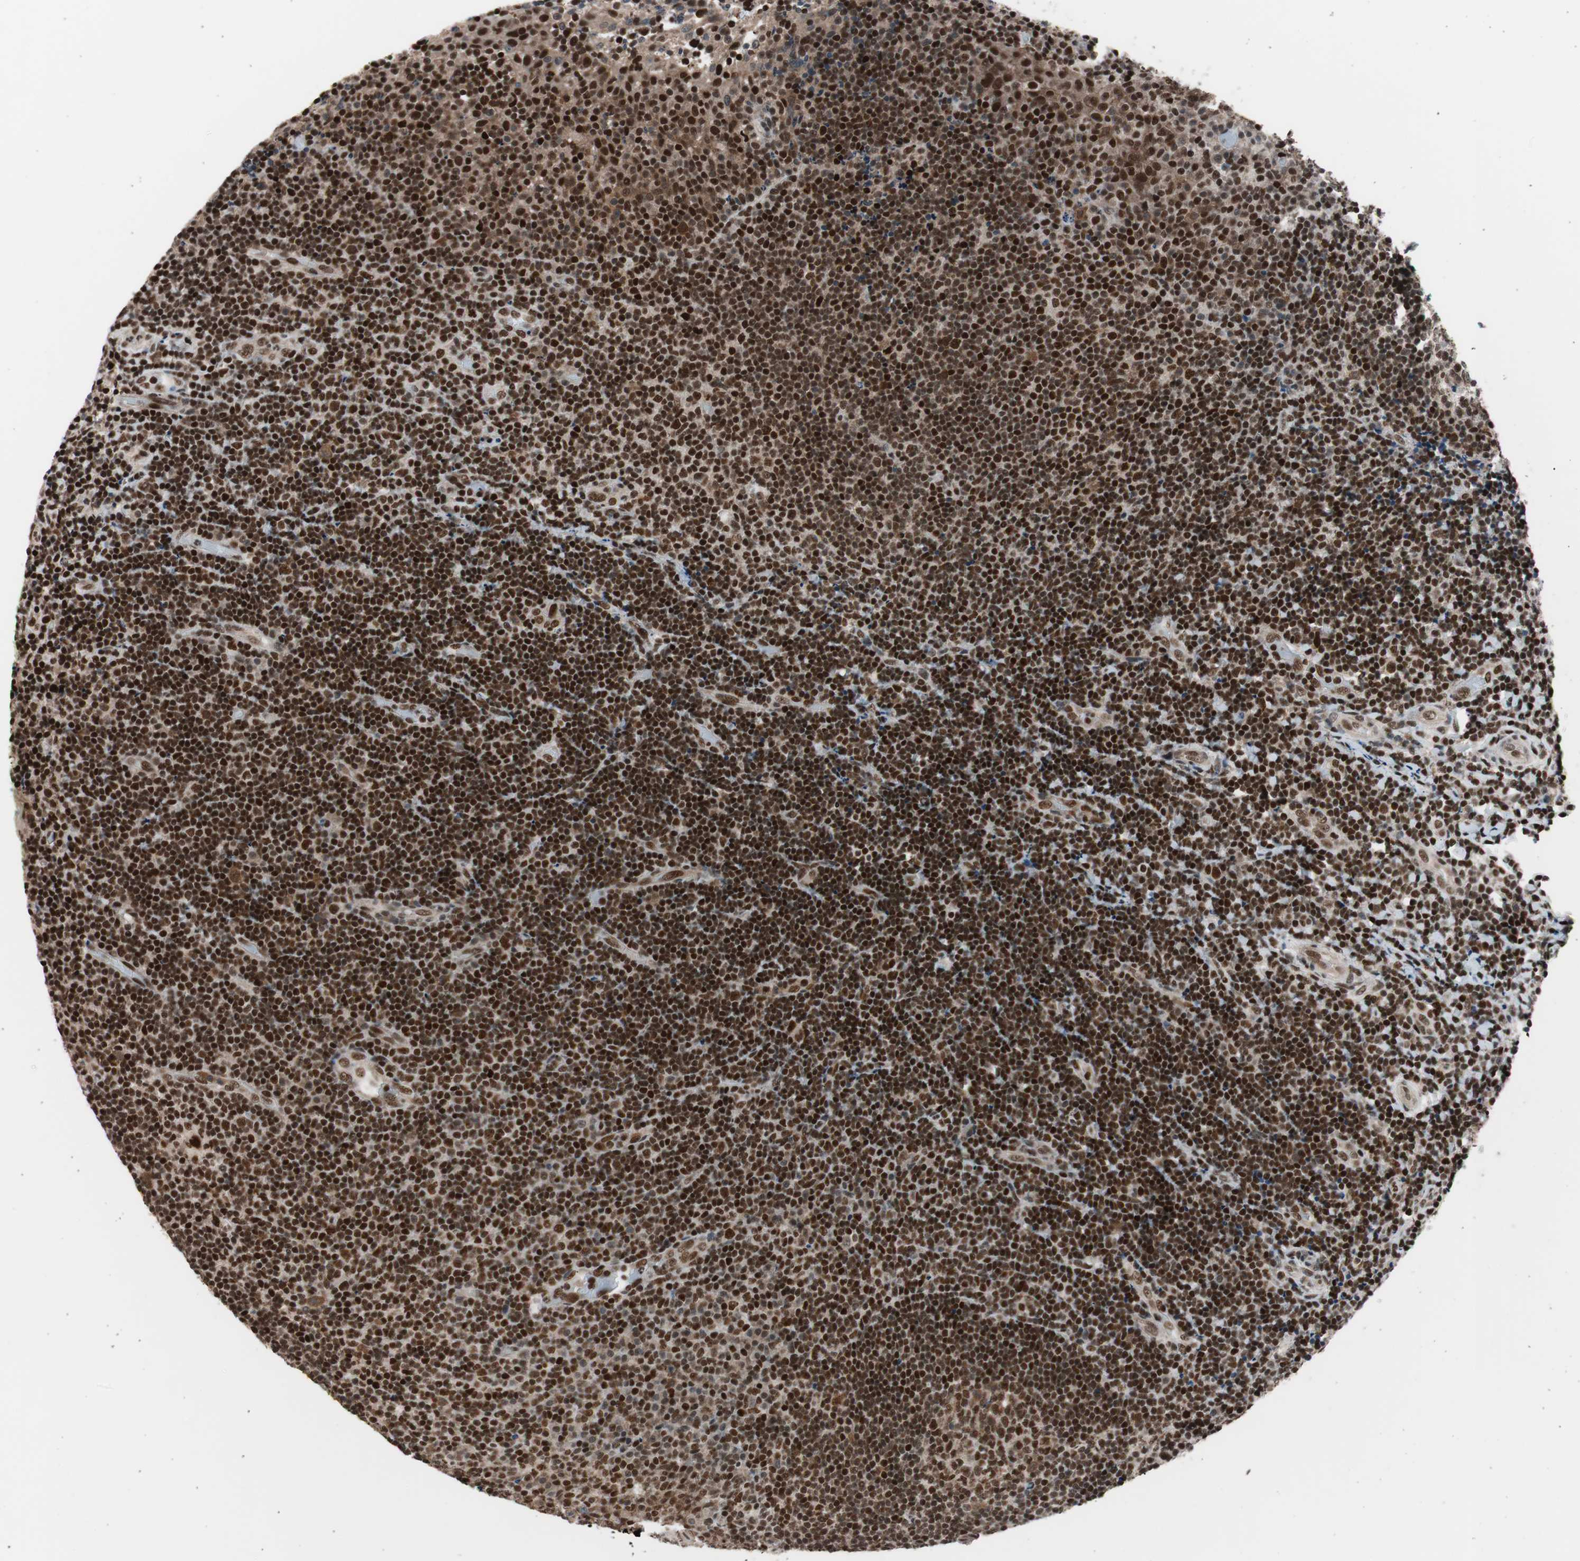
{"staining": {"intensity": "strong", "quantity": ">75%", "location": "nuclear"}, "tissue": "lymphoma", "cell_type": "Tumor cells", "image_type": "cancer", "snomed": [{"axis": "morphology", "description": "Malignant lymphoma, non-Hodgkin's type, High grade"}, {"axis": "topography", "description": "Tonsil"}], "caption": "Tumor cells exhibit high levels of strong nuclear expression in approximately >75% of cells in human malignant lymphoma, non-Hodgkin's type (high-grade).", "gene": "RPA1", "patient": {"sex": "female", "age": 36}}